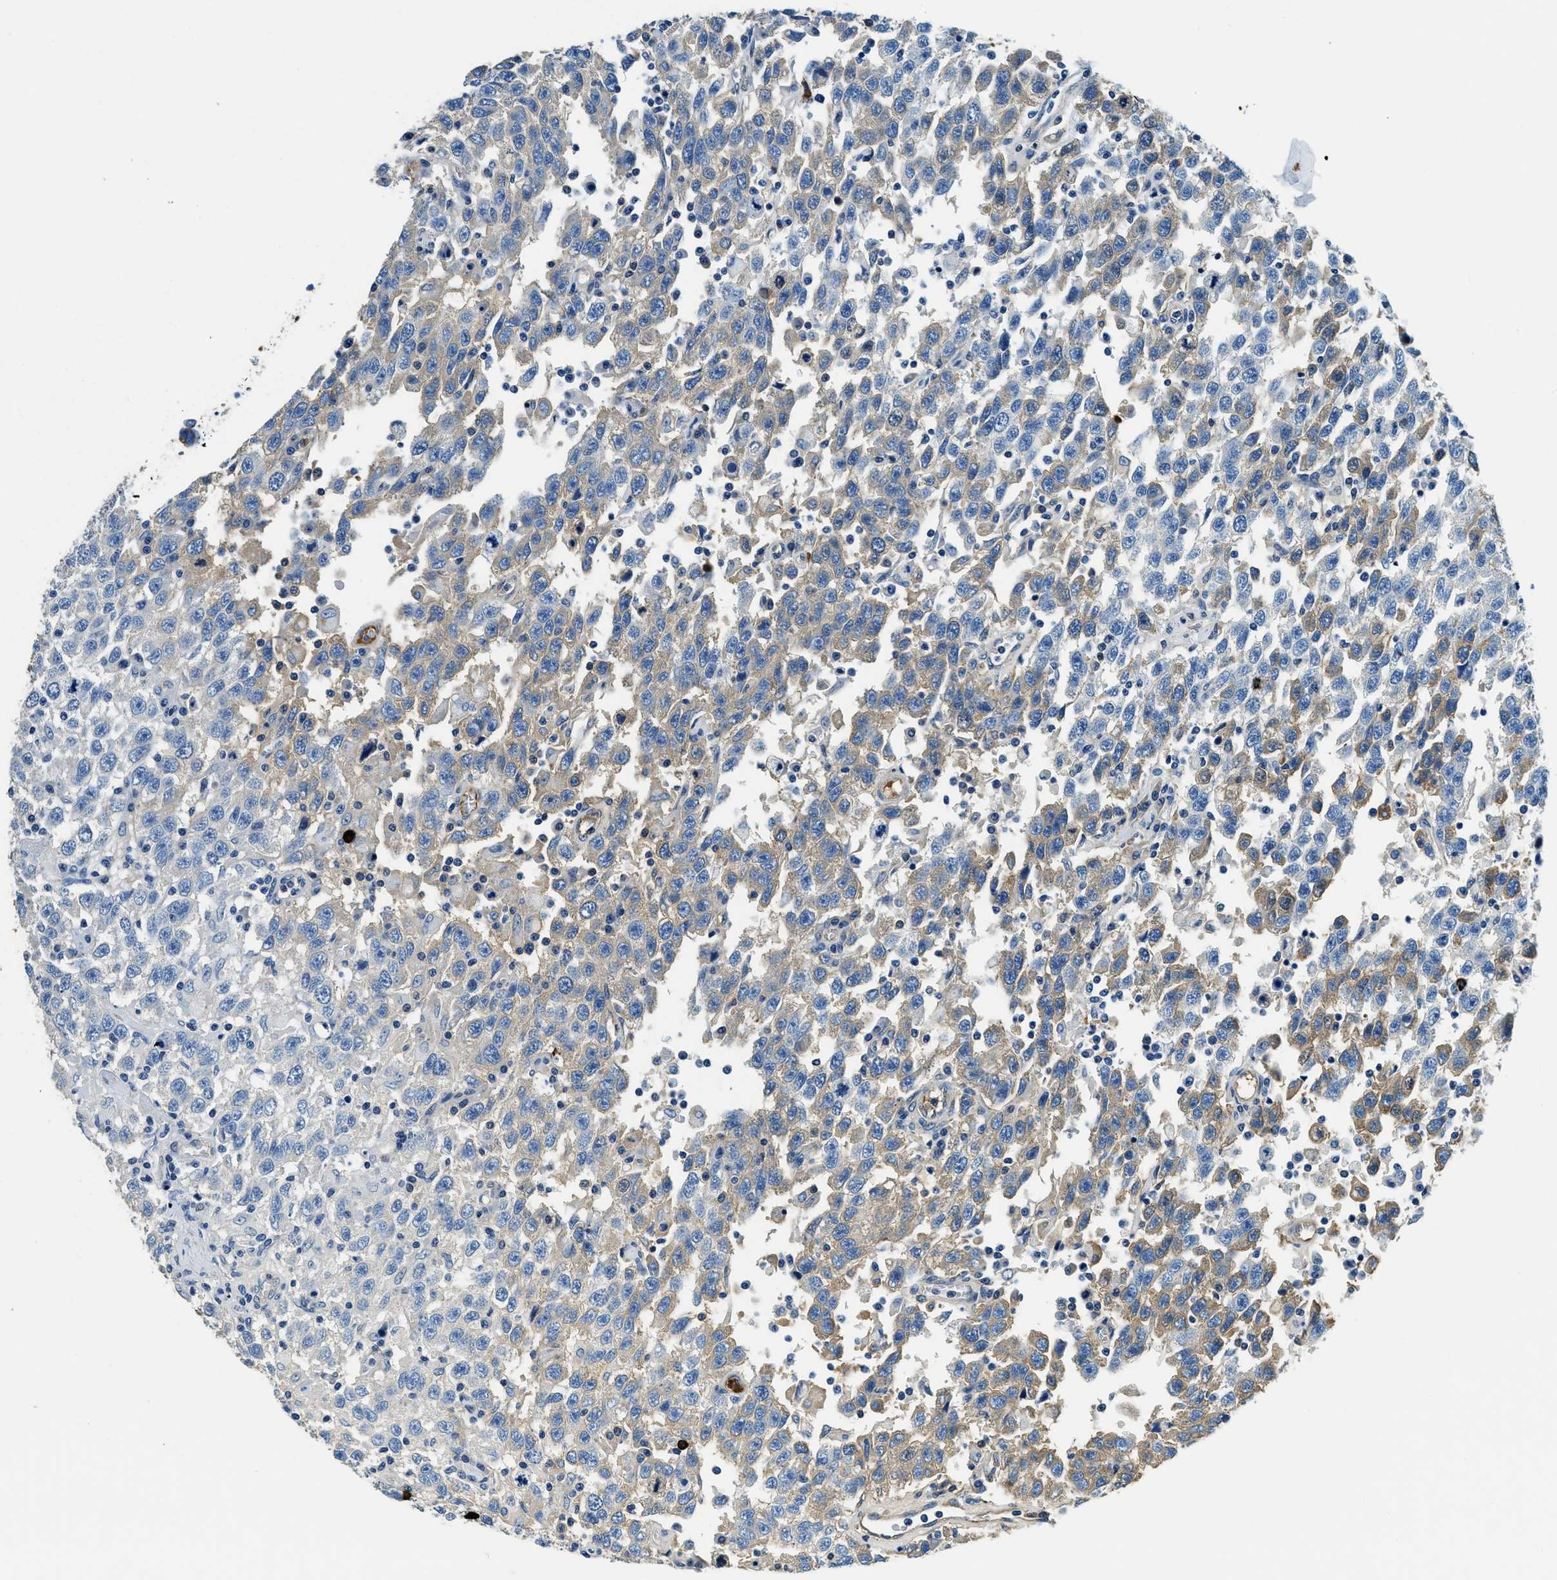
{"staining": {"intensity": "moderate", "quantity": "25%-75%", "location": "cytoplasmic/membranous"}, "tissue": "testis cancer", "cell_type": "Tumor cells", "image_type": "cancer", "snomed": [{"axis": "morphology", "description": "Seminoma, NOS"}, {"axis": "topography", "description": "Testis"}], "caption": "Protein expression analysis of testis cancer reveals moderate cytoplasmic/membranous positivity in about 25%-75% of tumor cells. Nuclei are stained in blue.", "gene": "TMEM186", "patient": {"sex": "male", "age": 41}}